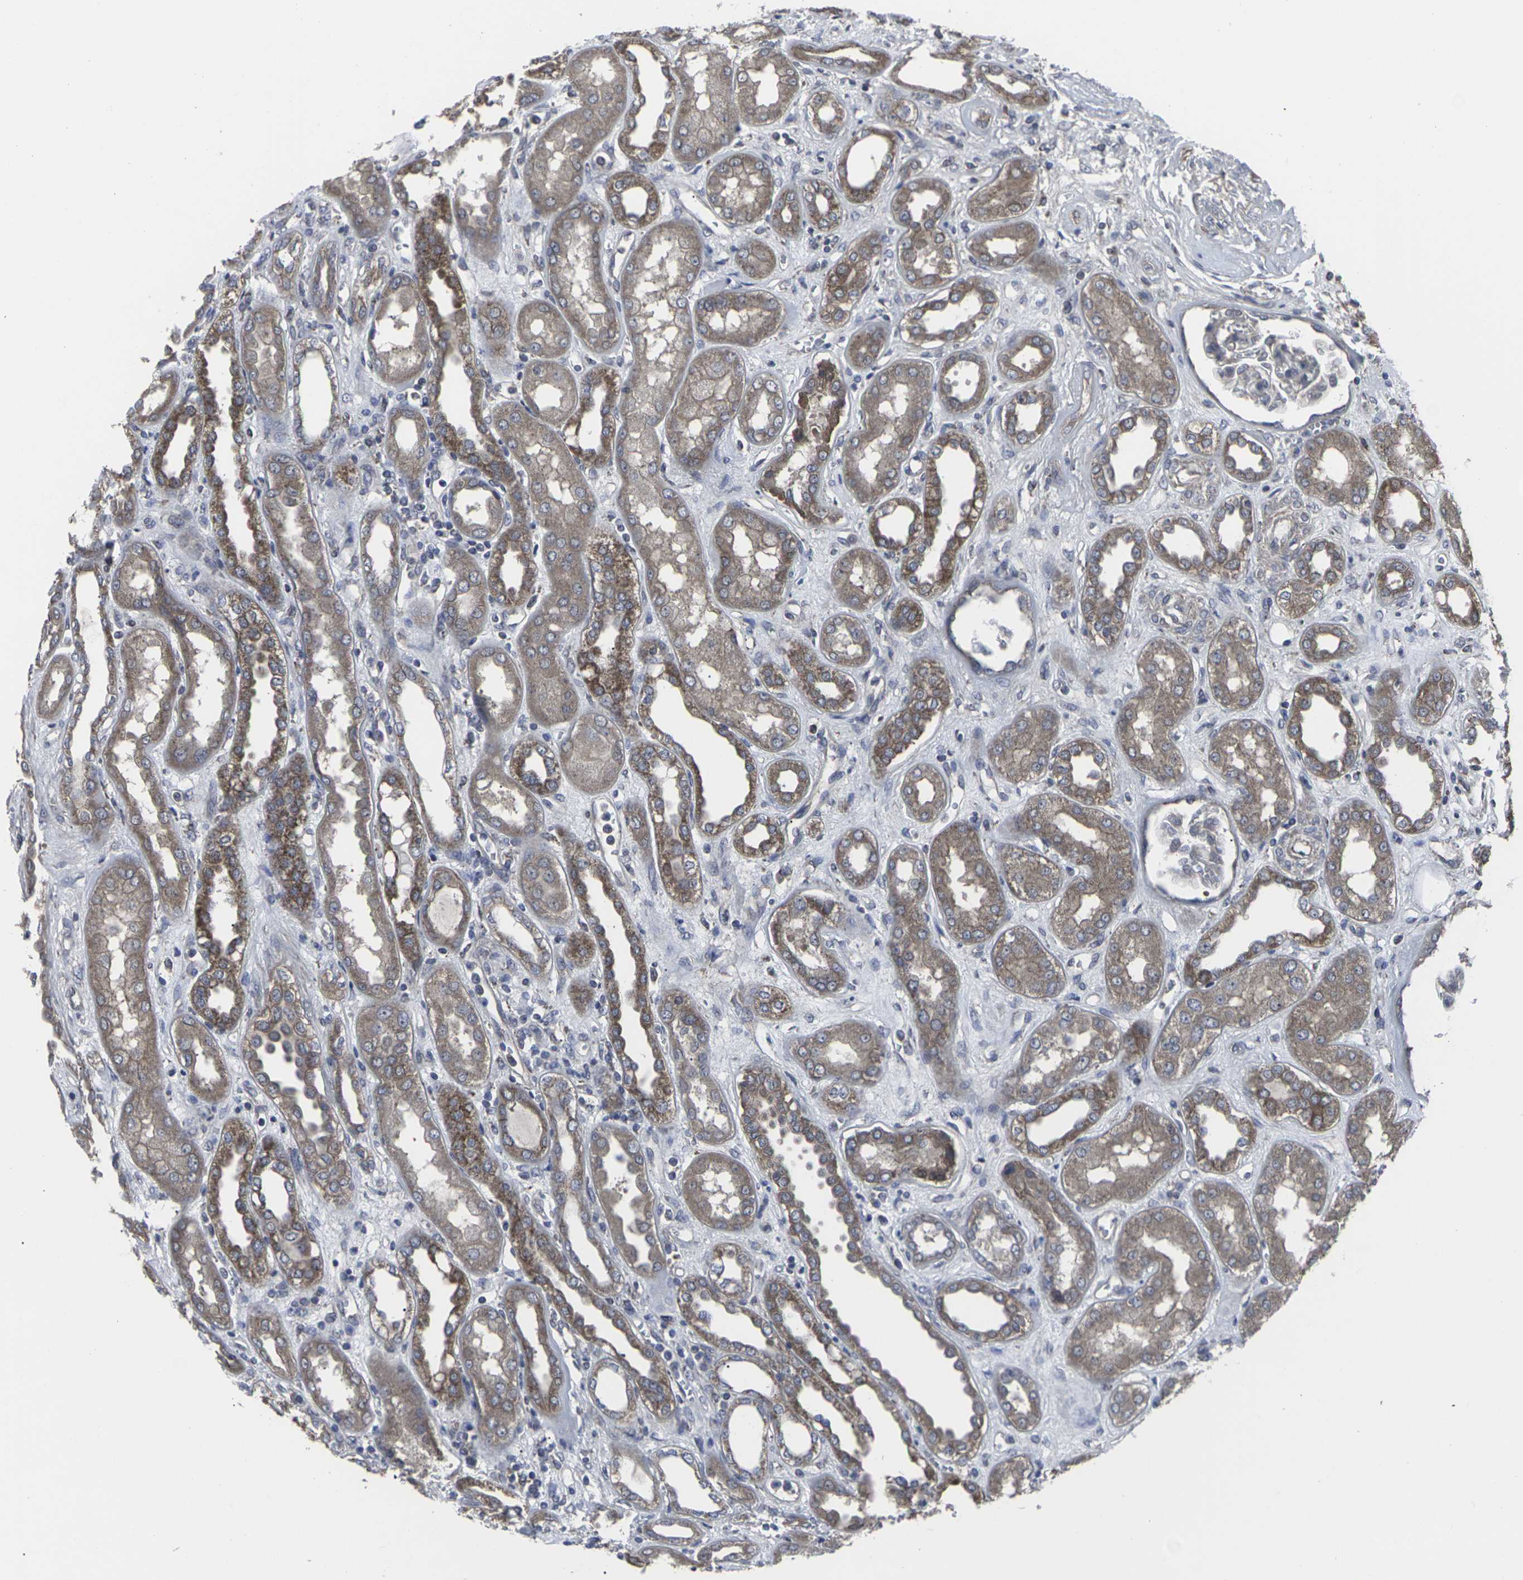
{"staining": {"intensity": "negative", "quantity": "none", "location": "none"}, "tissue": "kidney", "cell_type": "Cells in glomeruli", "image_type": "normal", "snomed": [{"axis": "morphology", "description": "Normal tissue, NOS"}, {"axis": "topography", "description": "Kidney"}], "caption": "DAB immunohistochemical staining of unremarkable human kidney exhibits no significant positivity in cells in glomeruli. The staining was performed using DAB to visualize the protein expression in brown, while the nuclei were stained in blue with hematoxylin (Magnification: 20x).", "gene": "MAPKAPK2", "patient": {"sex": "male", "age": 59}}